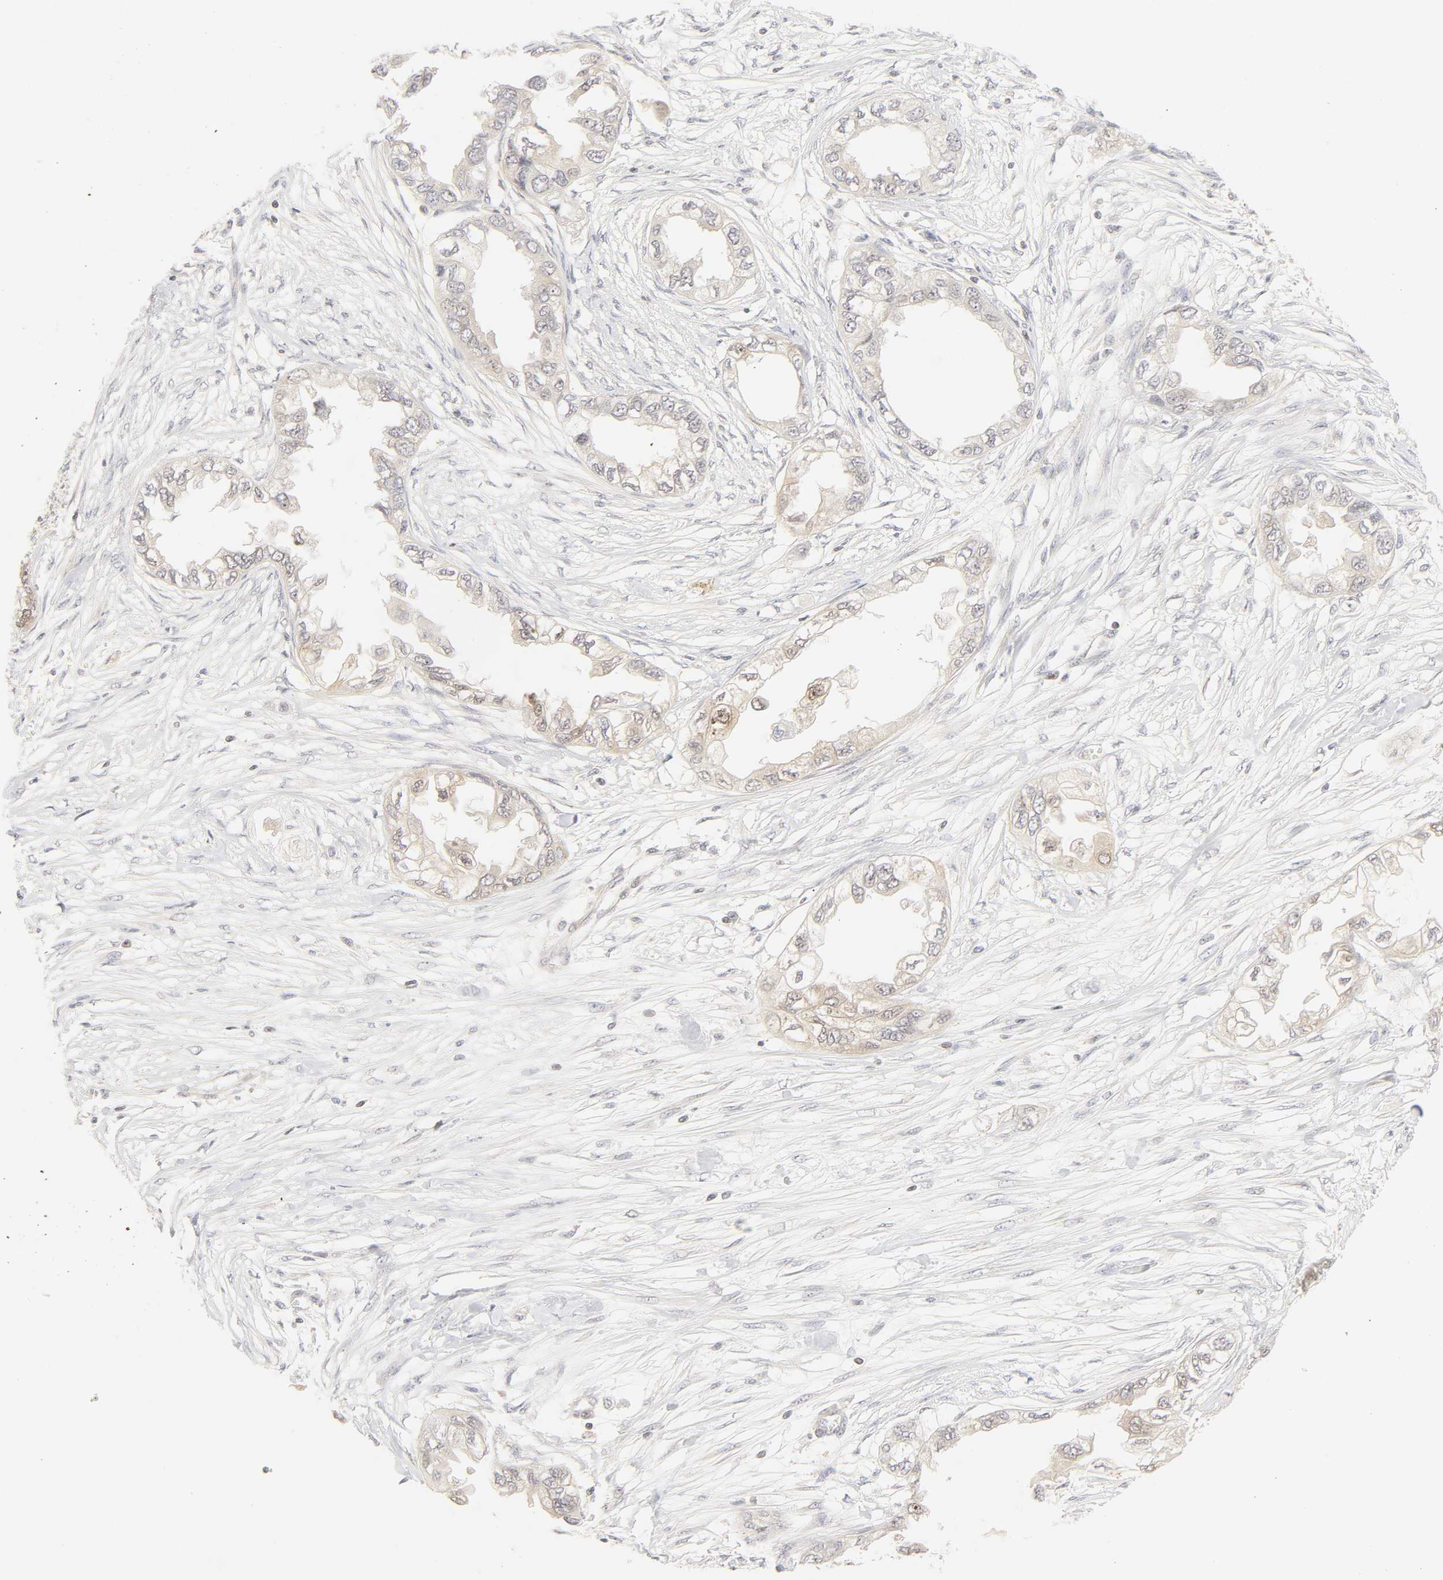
{"staining": {"intensity": "weak", "quantity": "<25%", "location": "cytoplasmic/membranous"}, "tissue": "endometrial cancer", "cell_type": "Tumor cells", "image_type": "cancer", "snomed": [{"axis": "morphology", "description": "Adenocarcinoma, NOS"}, {"axis": "topography", "description": "Endometrium"}], "caption": "The micrograph demonstrates no significant staining in tumor cells of endometrial adenocarcinoma. The staining is performed using DAB brown chromogen with nuclei counter-stained in using hematoxylin.", "gene": "KIF2A", "patient": {"sex": "female", "age": 67}}